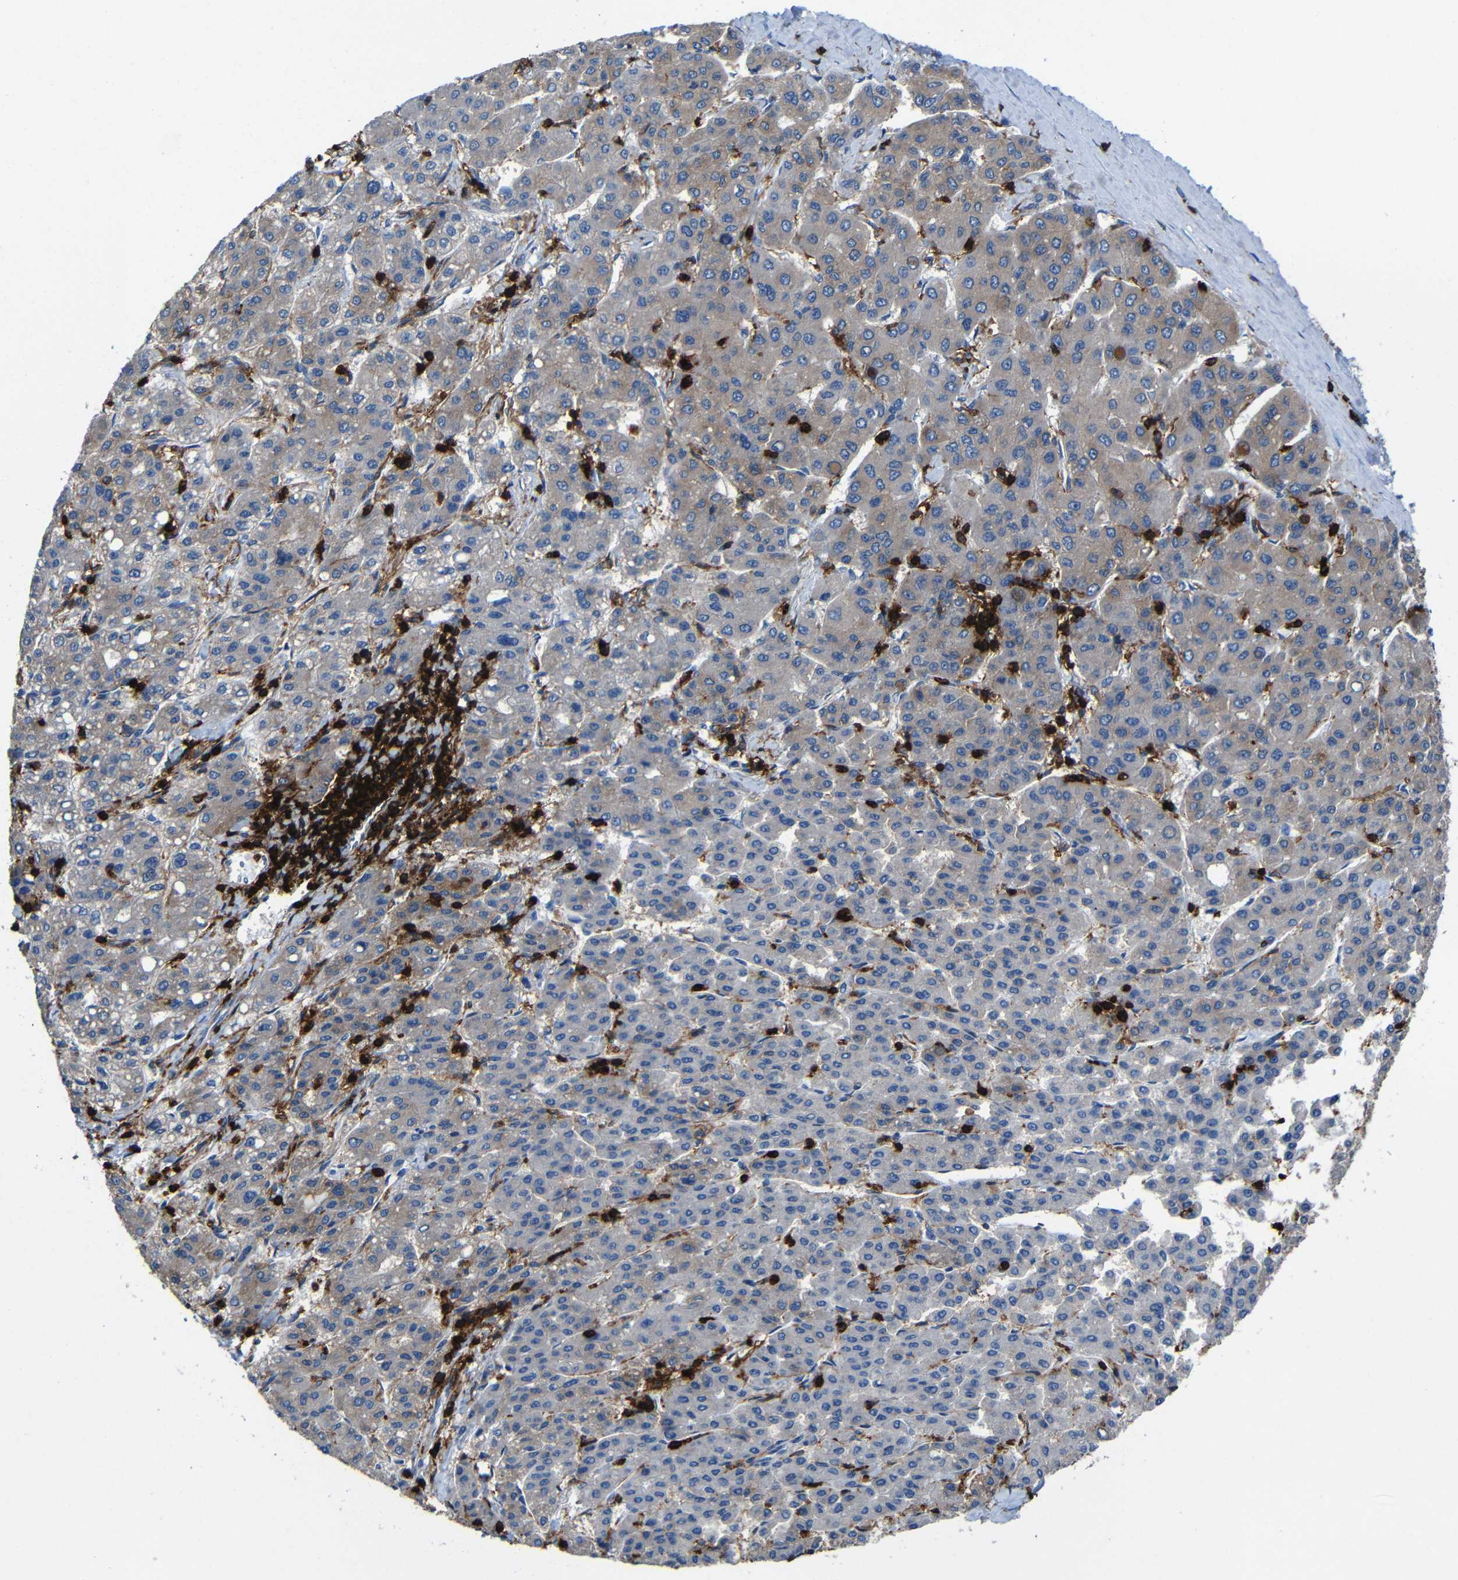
{"staining": {"intensity": "weak", "quantity": "25%-75%", "location": "cytoplasmic/membranous"}, "tissue": "liver cancer", "cell_type": "Tumor cells", "image_type": "cancer", "snomed": [{"axis": "morphology", "description": "Carcinoma, Hepatocellular, NOS"}, {"axis": "topography", "description": "Liver"}], "caption": "Liver cancer (hepatocellular carcinoma) stained with a protein marker displays weak staining in tumor cells.", "gene": "P2RY12", "patient": {"sex": "male", "age": 65}}